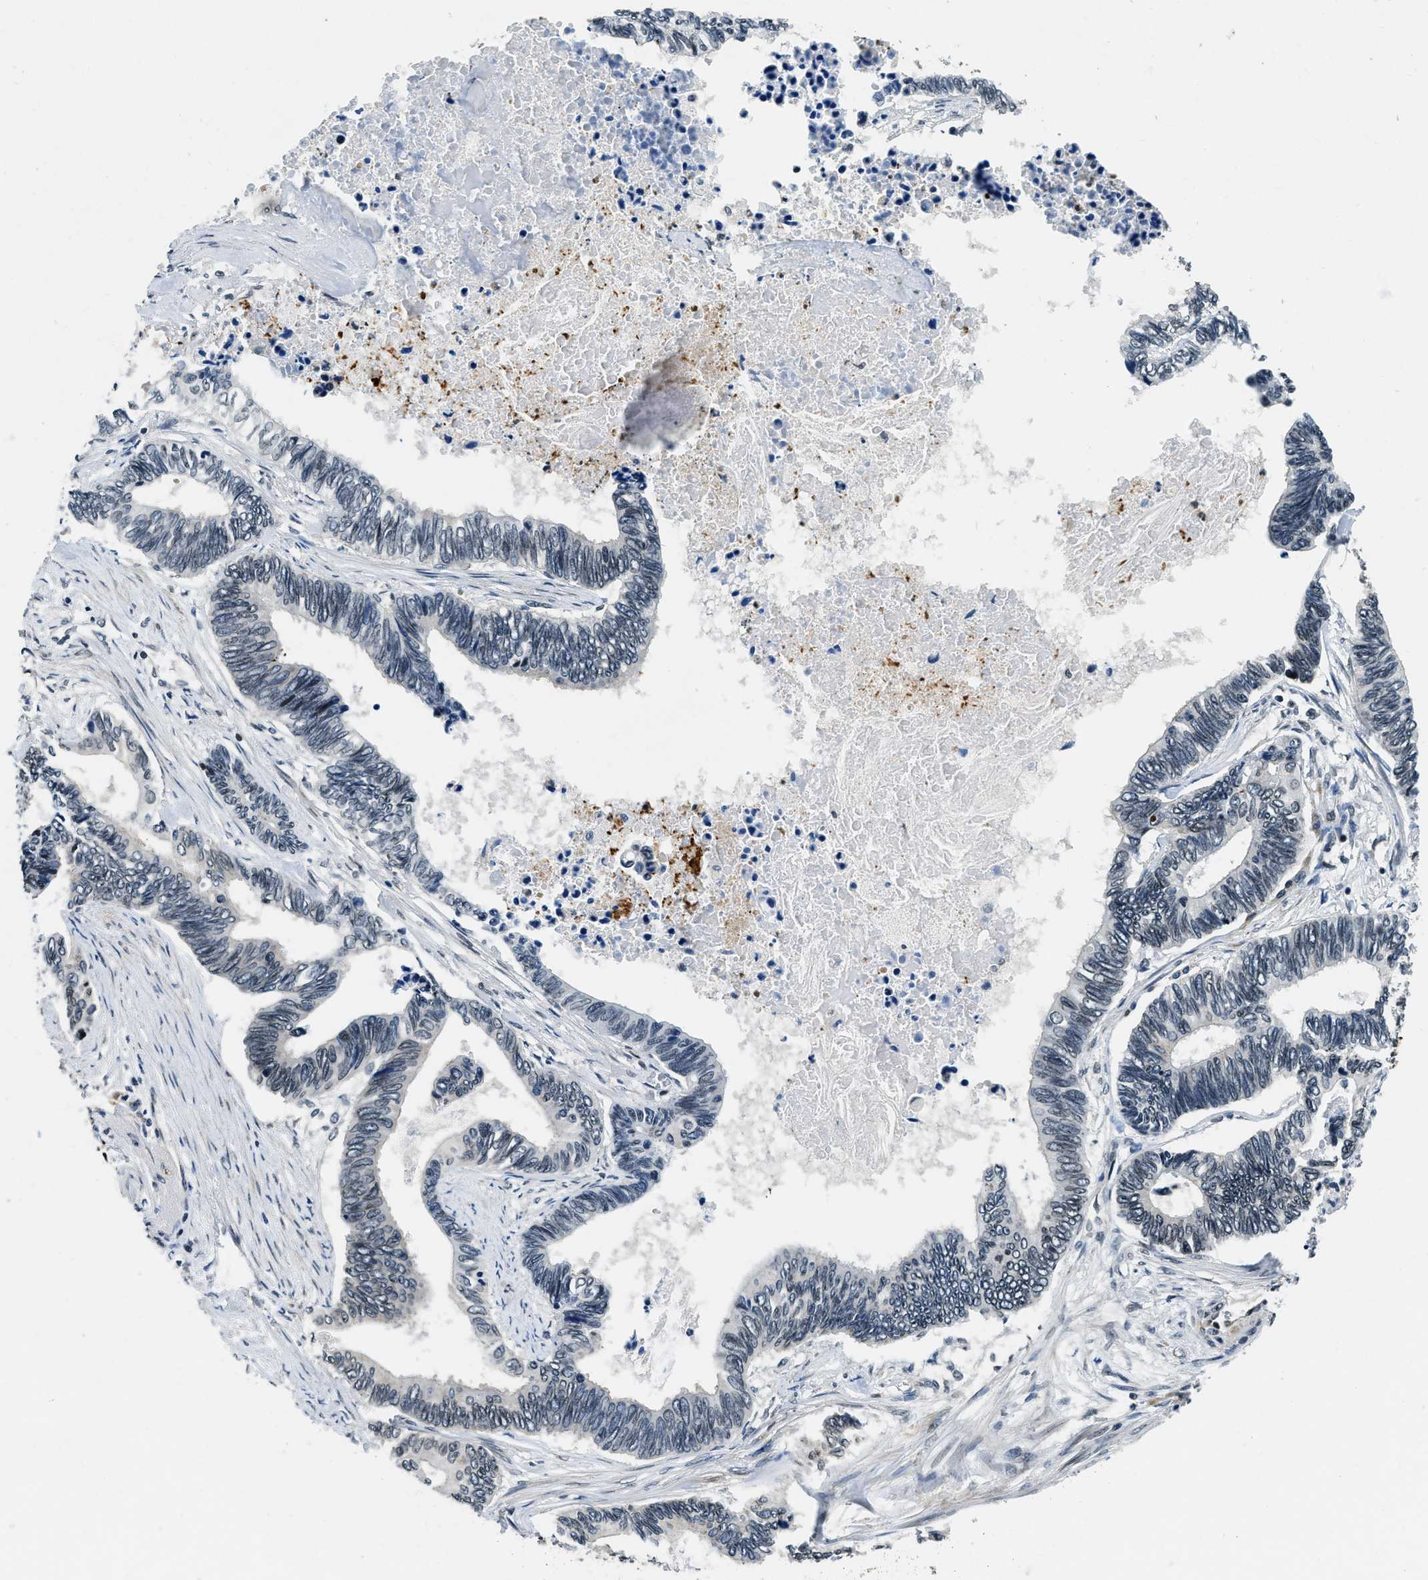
{"staining": {"intensity": "weak", "quantity": "<25%", "location": "nuclear"}, "tissue": "pancreatic cancer", "cell_type": "Tumor cells", "image_type": "cancer", "snomed": [{"axis": "morphology", "description": "Adenocarcinoma, NOS"}, {"axis": "topography", "description": "Pancreas"}], "caption": "Pancreatic cancer (adenocarcinoma) was stained to show a protein in brown. There is no significant positivity in tumor cells.", "gene": "ZC3HC1", "patient": {"sex": "female", "age": 70}}